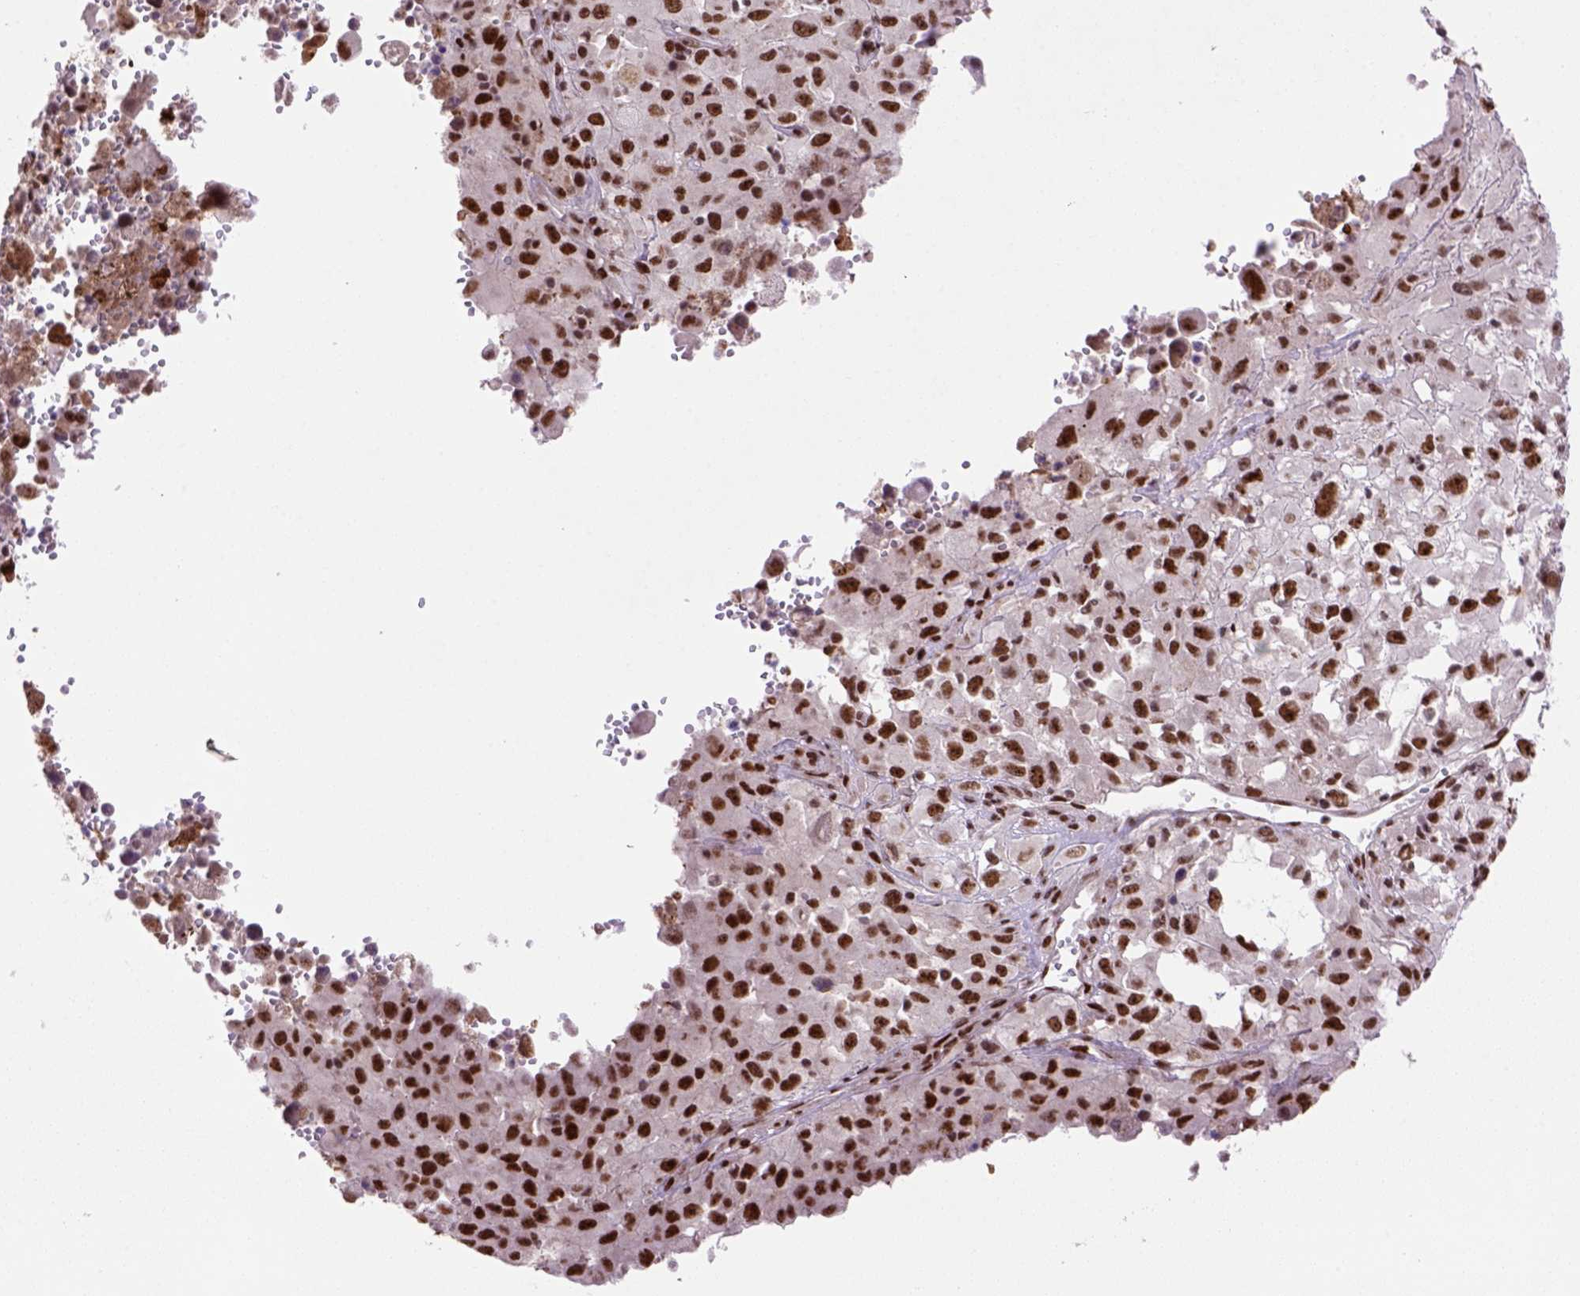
{"staining": {"intensity": "strong", "quantity": ">75%", "location": "nuclear"}, "tissue": "melanoma", "cell_type": "Tumor cells", "image_type": "cancer", "snomed": [{"axis": "morphology", "description": "Malignant melanoma, Metastatic site"}, {"axis": "topography", "description": "Soft tissue"}], "caption": "Human malignant melanoma (metastatic site) stained for a protein (brown) reveals strong nuclear positive staining in approximately >75% of tumor cells.", "gene": "NSMCE2", "patient": {"sex": "male", "age": 50}}